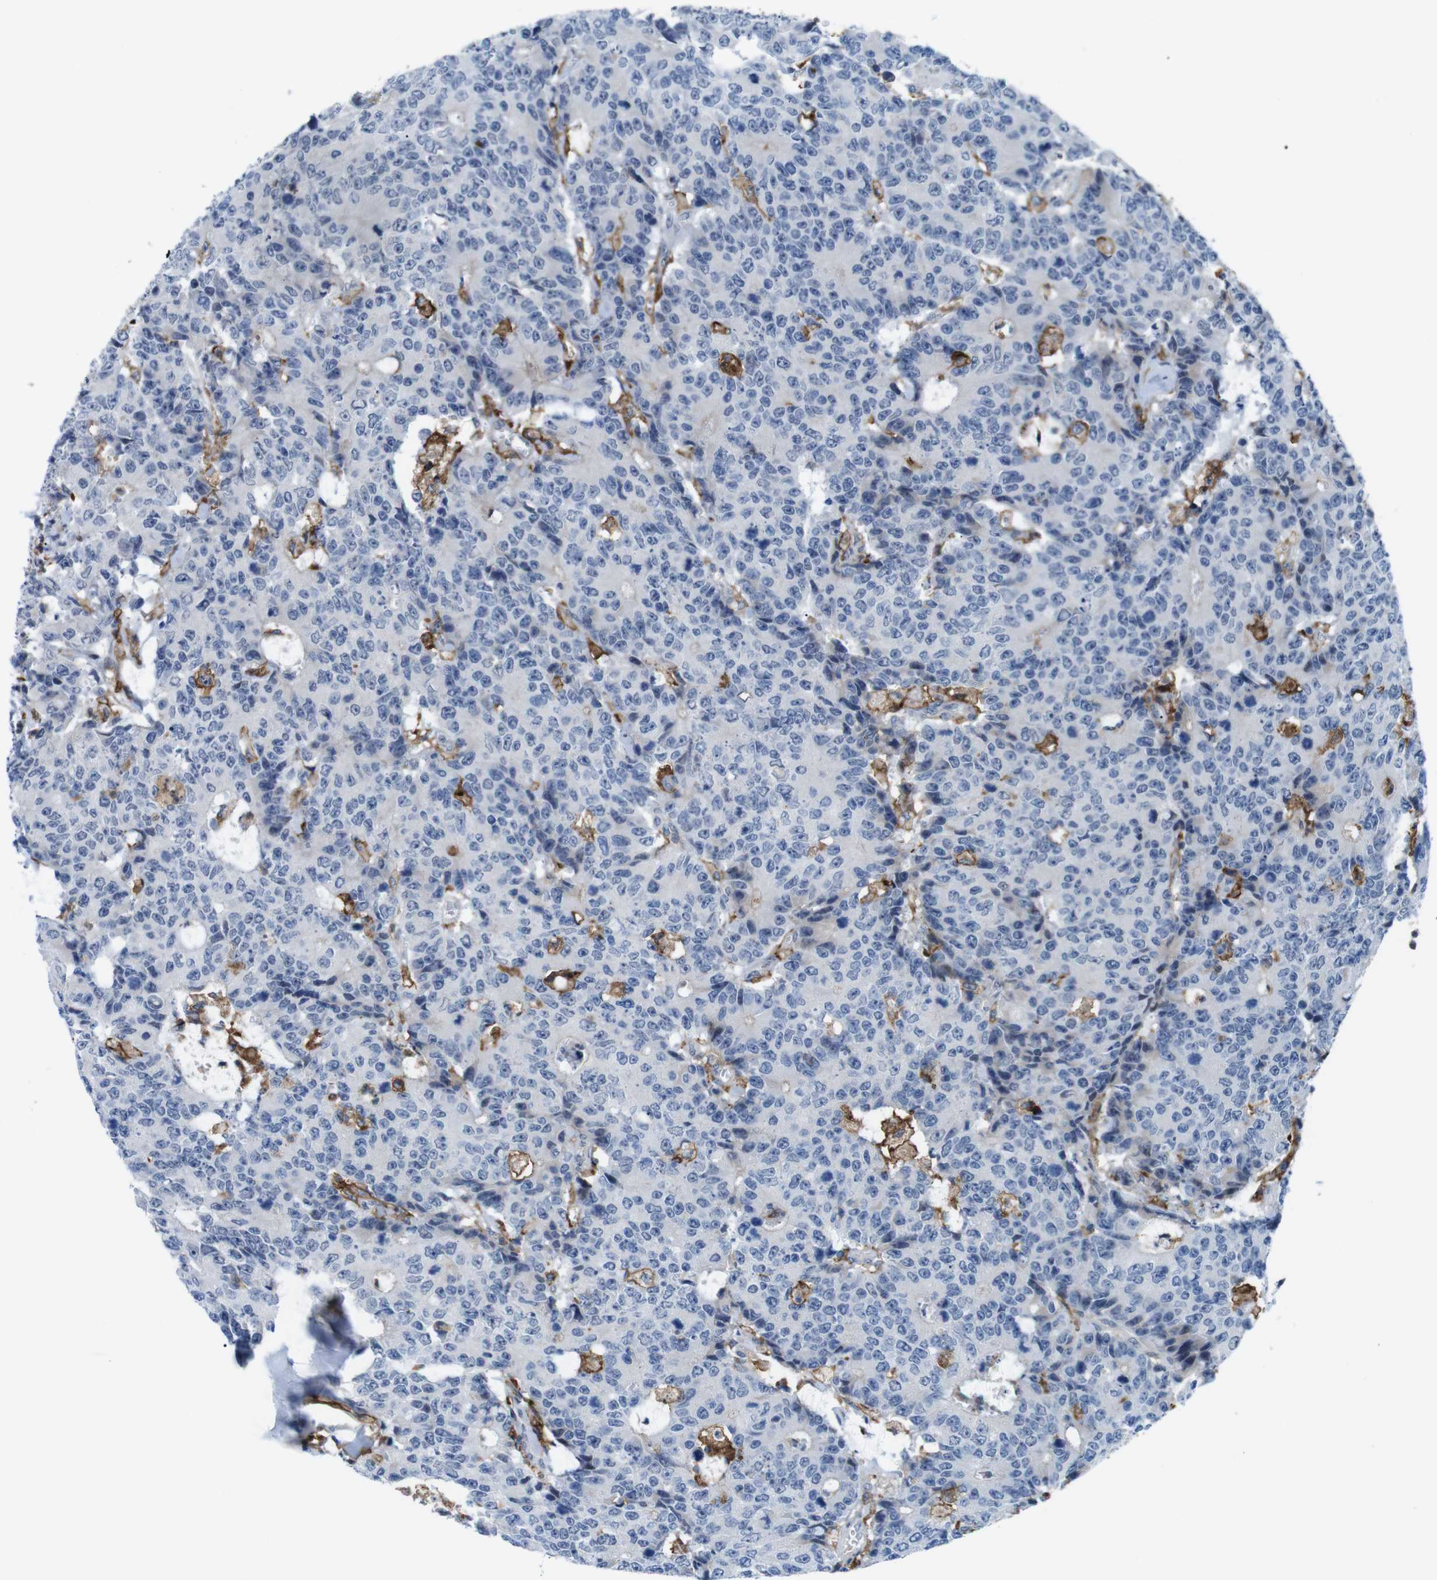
{"staining": {"intensity": "negative", "quantity": "none", "location": "none"}, "tissue": "colorectal cancer", "cell_type": "Tumor cells", "image_type": "cancer", "snomed": [{"axis": "morphology", "description": "Adenocarcinoma, NOS"}, {"axis": "topography", "description": "Colon"}], "caption": "A photomicrograph of colorectal cancer (adenocarcinoma) stained for a protein demonstrates no brown staining in tumor cells.", "gene": "CD300C", "patient": {"sex": "female", "age": 86}}